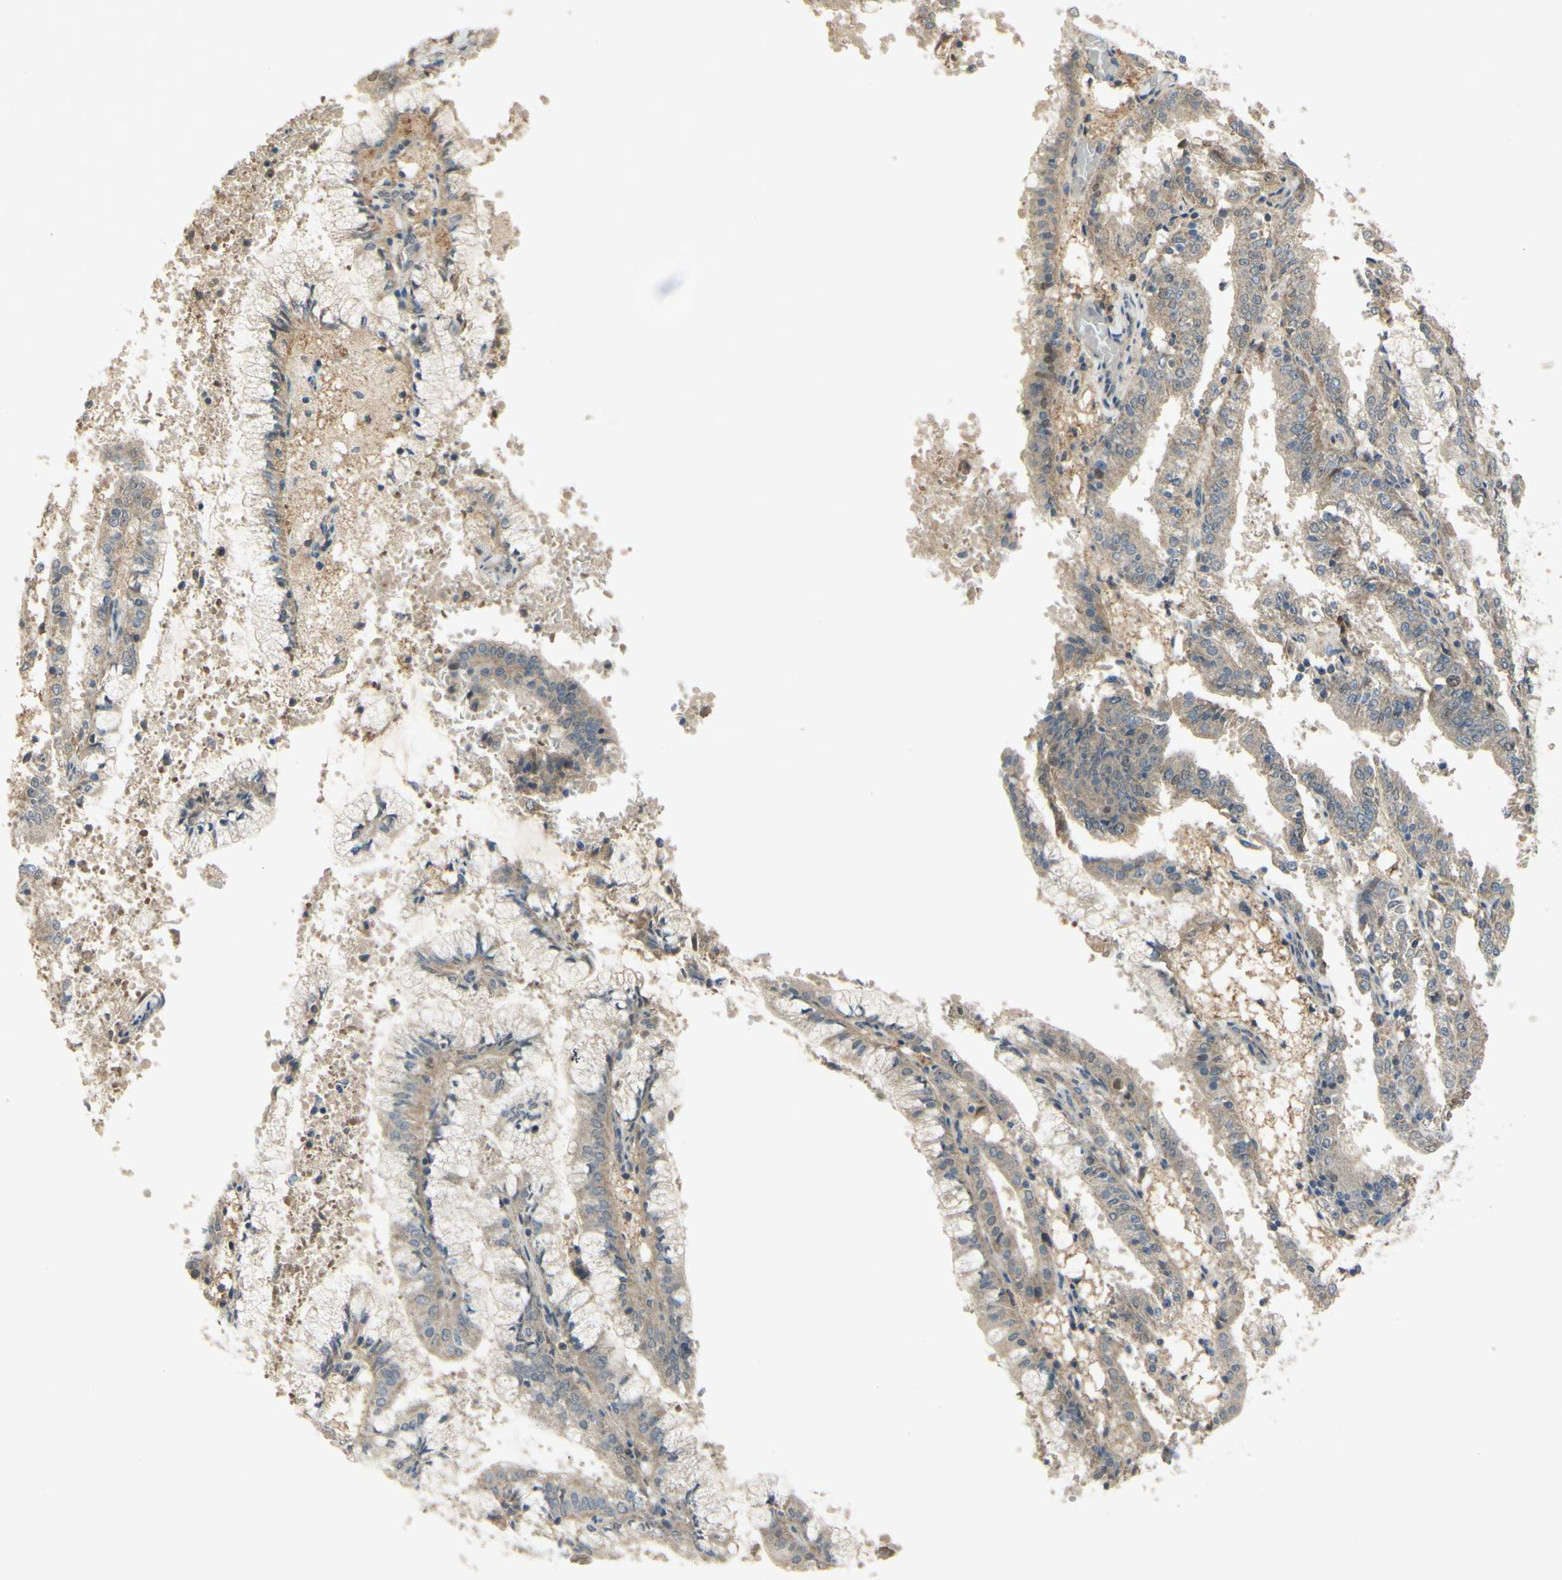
{"staining": {"intensity": "weak", "quantity": "<25%", "location": "nuclear"}, "tissue": "endometrial cancer", "cell_type": "Tumor cells", "image_type": "cancer", "snomed": [{"axis": "morphology", "description": "Adenocarcinoma, NOS"}, {"axis": "topography", "description": "Endometrium"}], "caption": "Tumor cells are negative for brown protein staining in endometrial adenocarcinoma.", "gene": "RAD18", "patient": {"sex": "female", "age": 63}}